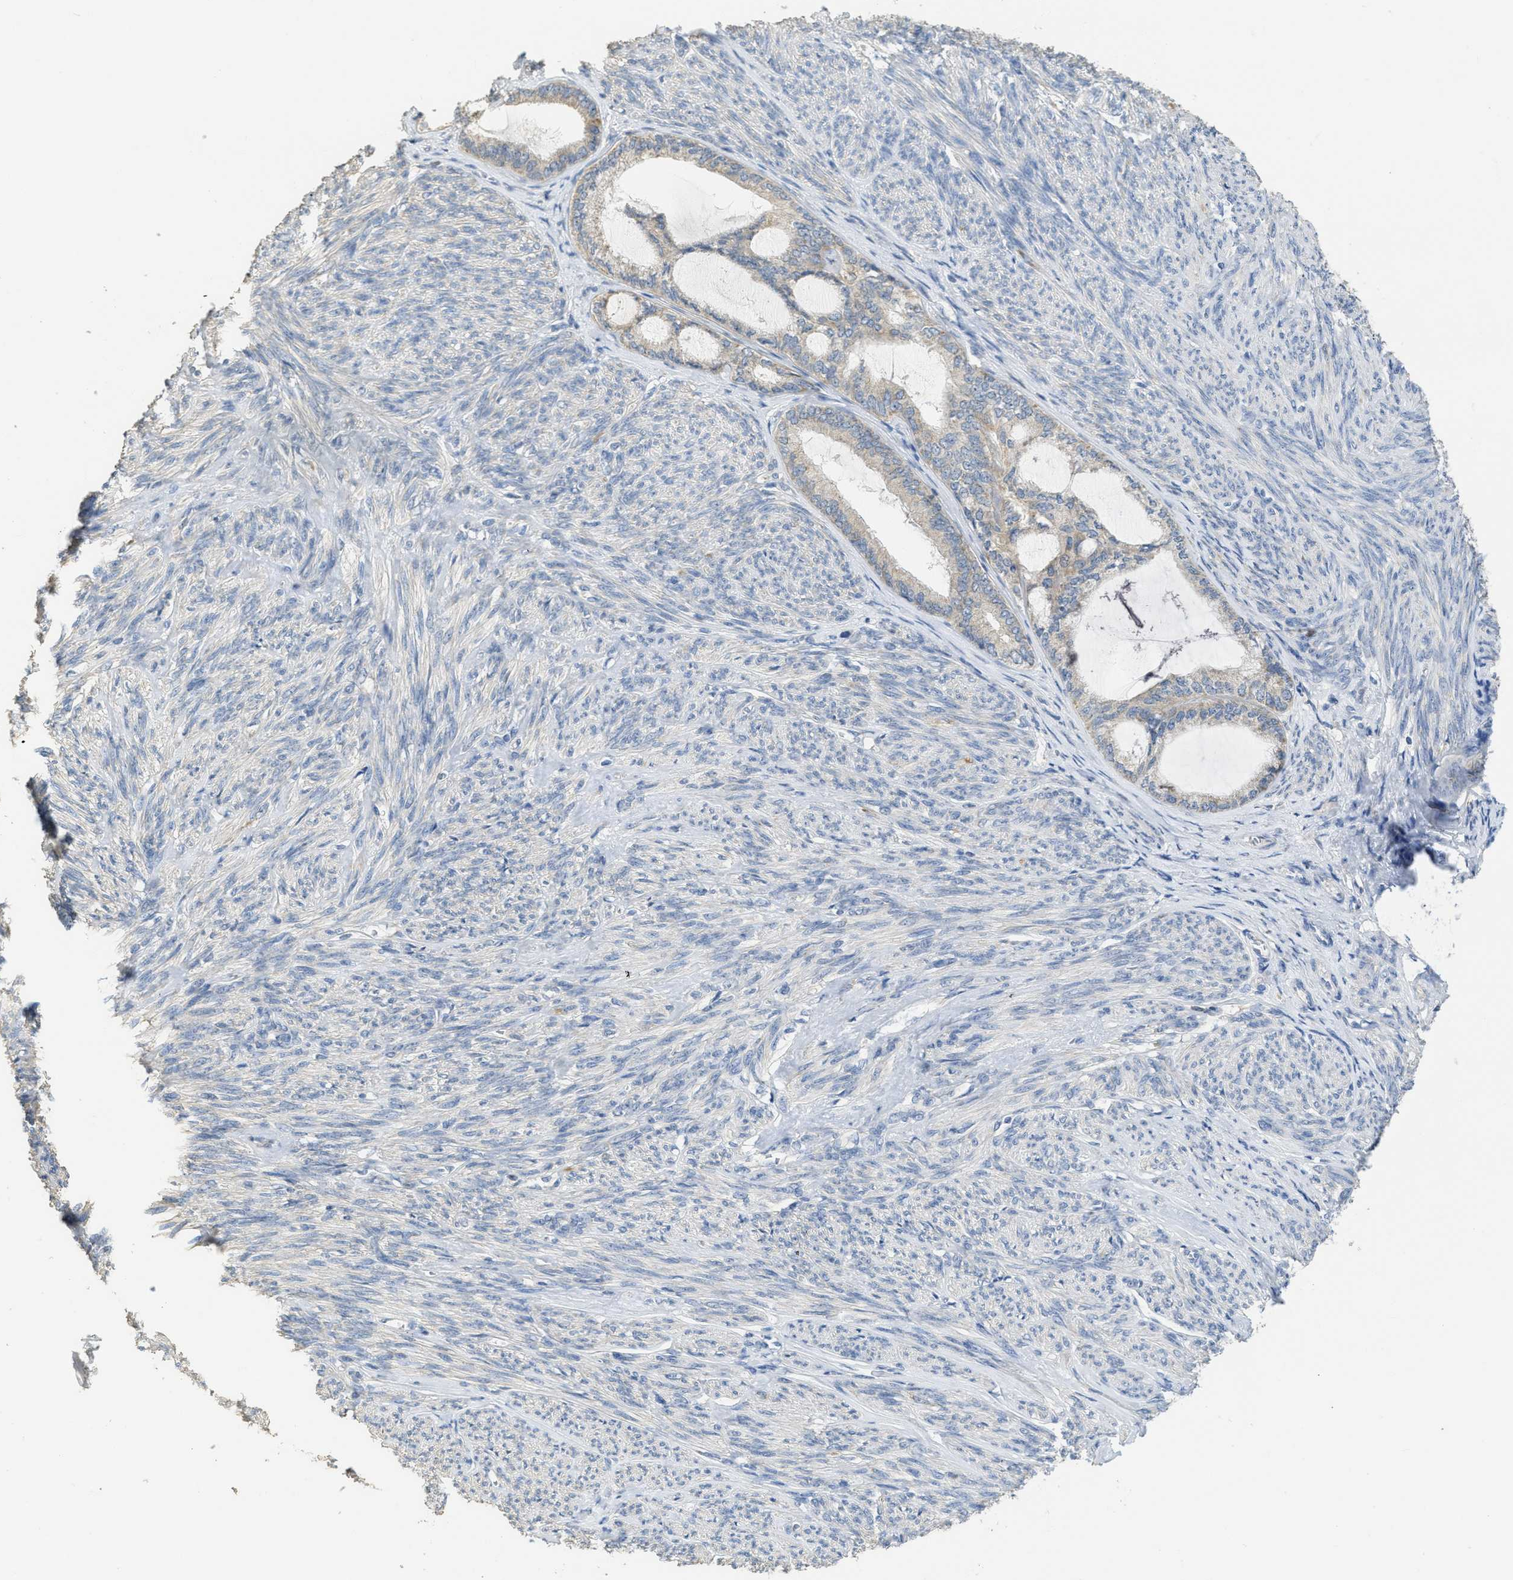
{"staining": {"intensity": "weak", "quantity": ">75%", "location": "cytoplasmic/membranous"}, "tissue": "endometrial cancer", "cell_type": "Tumor cells", "image_type": "cancer", "snomed": [{"axis": "morphology", "description": "Adenocarcinoma, NOS"}, {"axis": "topography", "description": "Endometrium"}], "caption": "IHC image of endometrial cancer (adenocarcinoma) stained for a protein (brown), which displays low levels of weak cytoplasmic/membranous positivity in approximately >75% of tumor cells.", "gene": "SFXN2", "patient": {"sex": "female", "age": 86}}